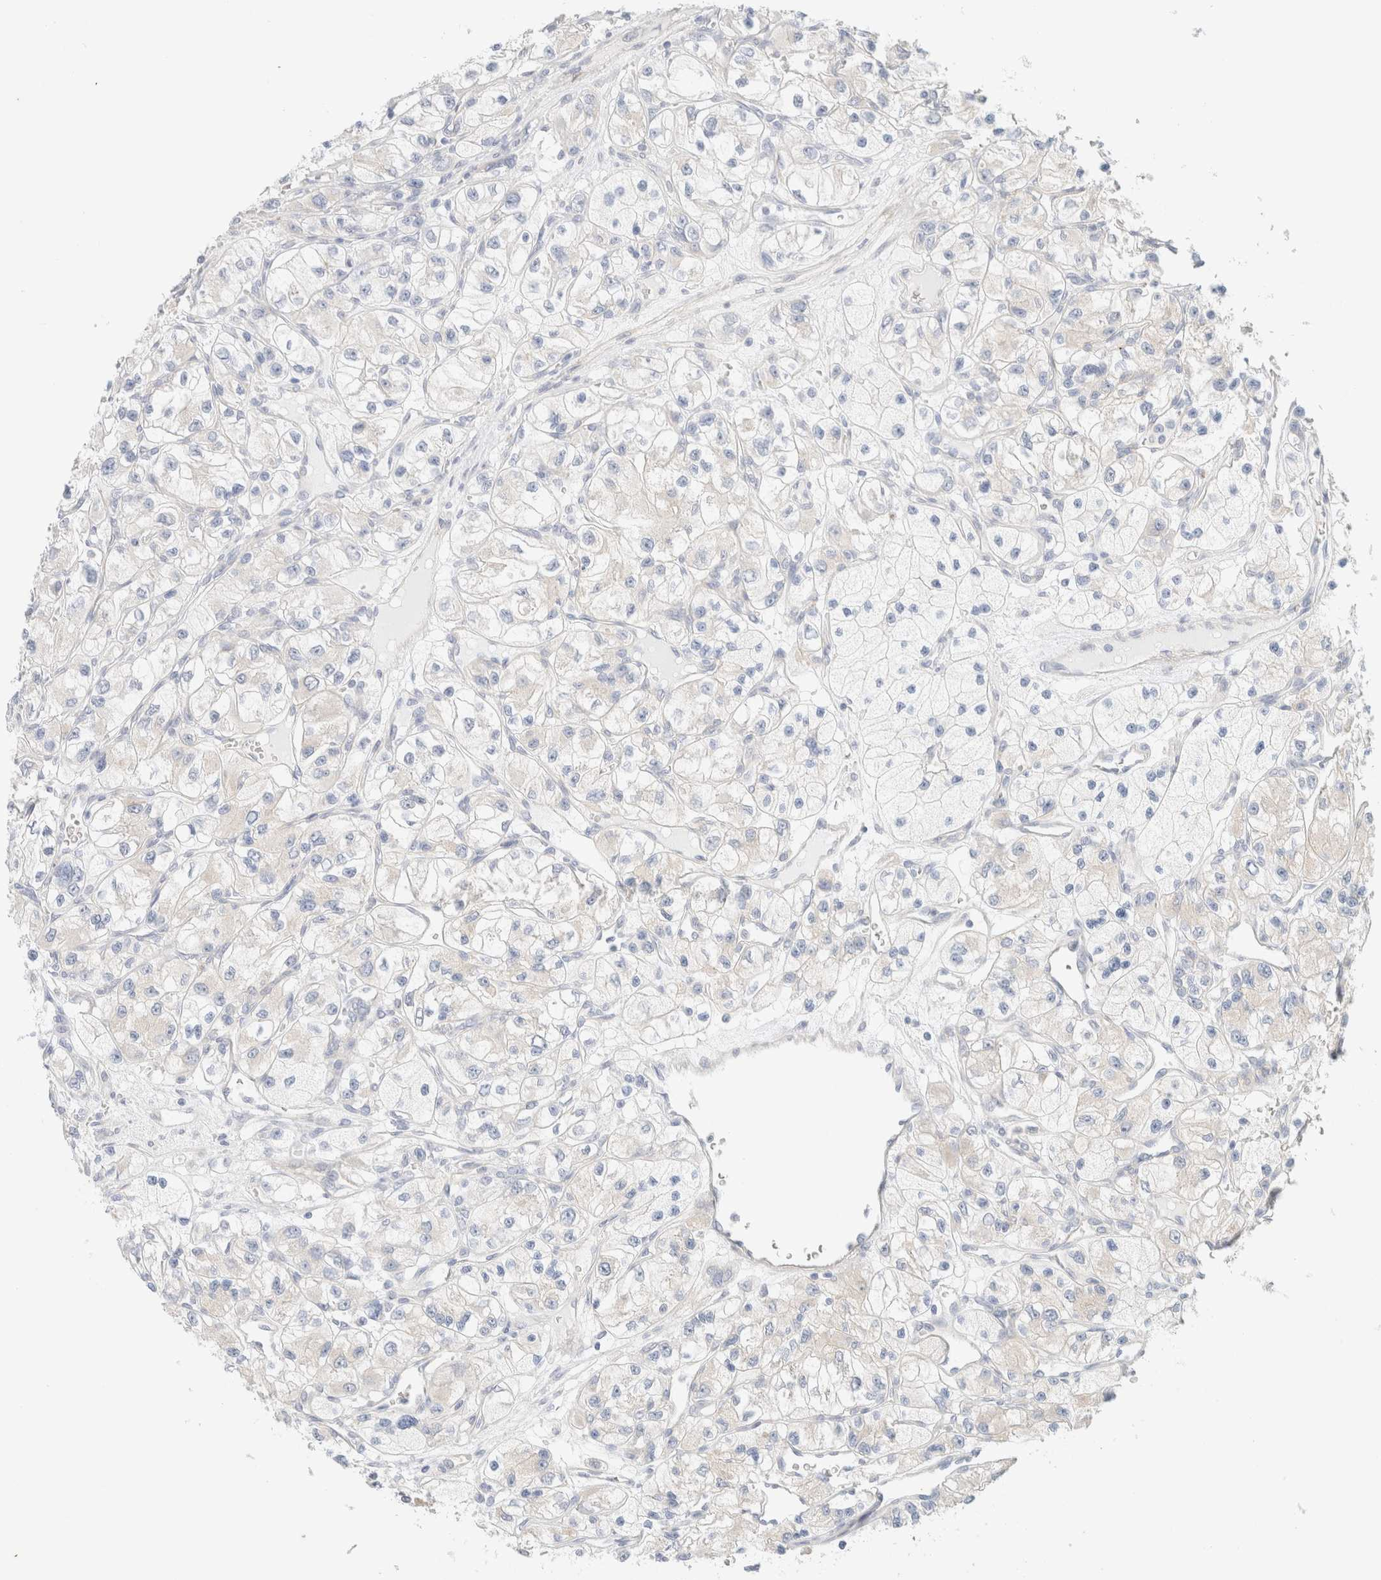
{"staining": {"intensity": "negative", "quantity": "none", "location": "none"}, "tissue": "renal cancer", "cell_type": "Tumor cells", "image_type": "cancer", "snomed": [{"axis": "morphology", "description": "Adenocarcinoma, NOS"}, {"axis": "topography", "description": "Kidney"}], "caption": "A high-resolution micrograph shows IHC staining of renal cancer, which exhibits no significant positivity in tumor cells.", "gene": "UNC13B", "patient": {"sex": "female", "age": 57}}